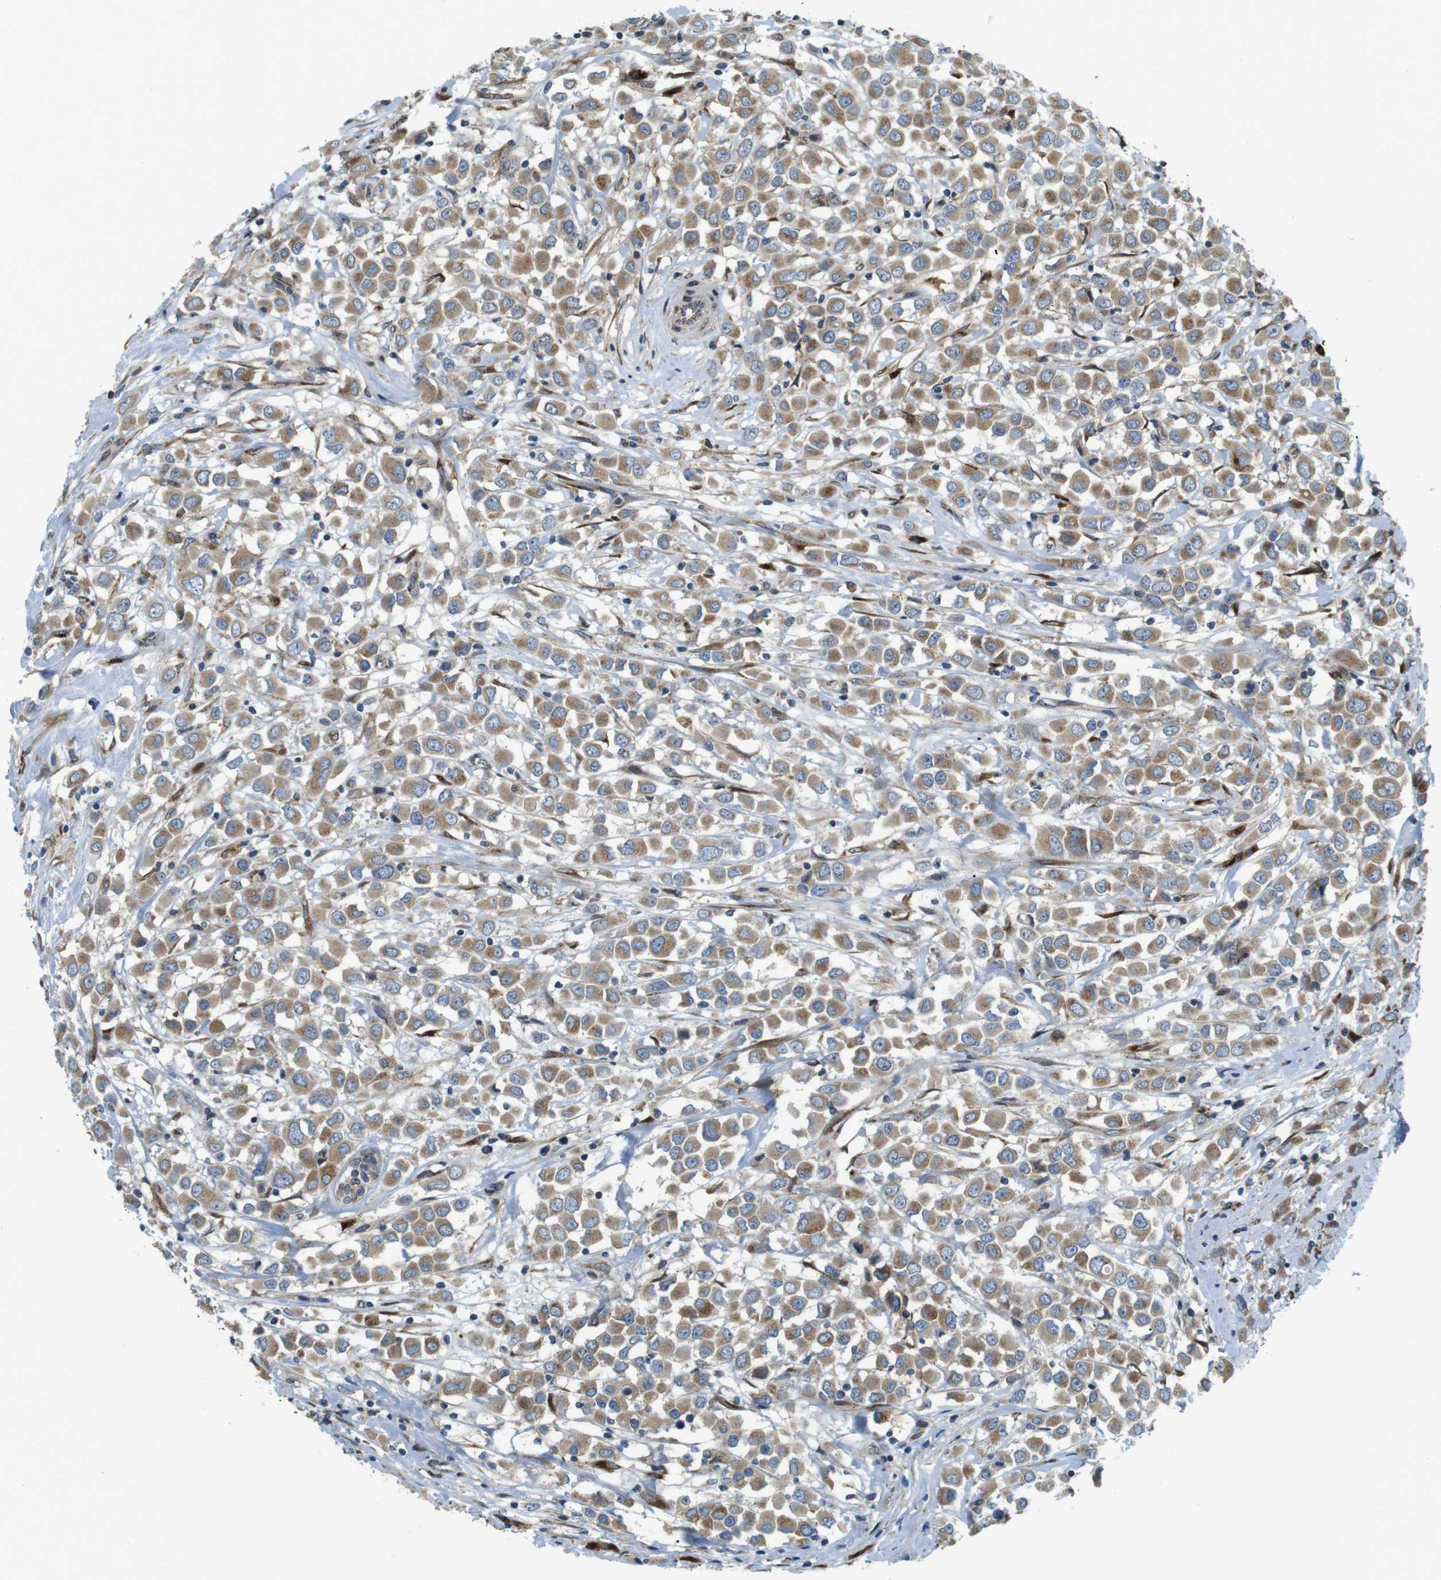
{"staining": {"intensity": "moderate", "quantity": ">75%", "location": "cytoplasmic/membranous"}, "tissue": "breast cancer", "cell_type": "Tumor cells", "image_type": "cancer", "snomed": [{"axis": "morphology", "description": "Duct carcinoma"}, {"axis": "topography", "description": "Breast"}], "caption": "A high-resolution histopathology image shows immunohistochemistry staining of breast cancer, which demonstrates moderate cytoplasmic/membranous staining in approximately >75% of tumor cells.", "gene": "TMEM143", "patient": {"sex": "female", "age": 61}}